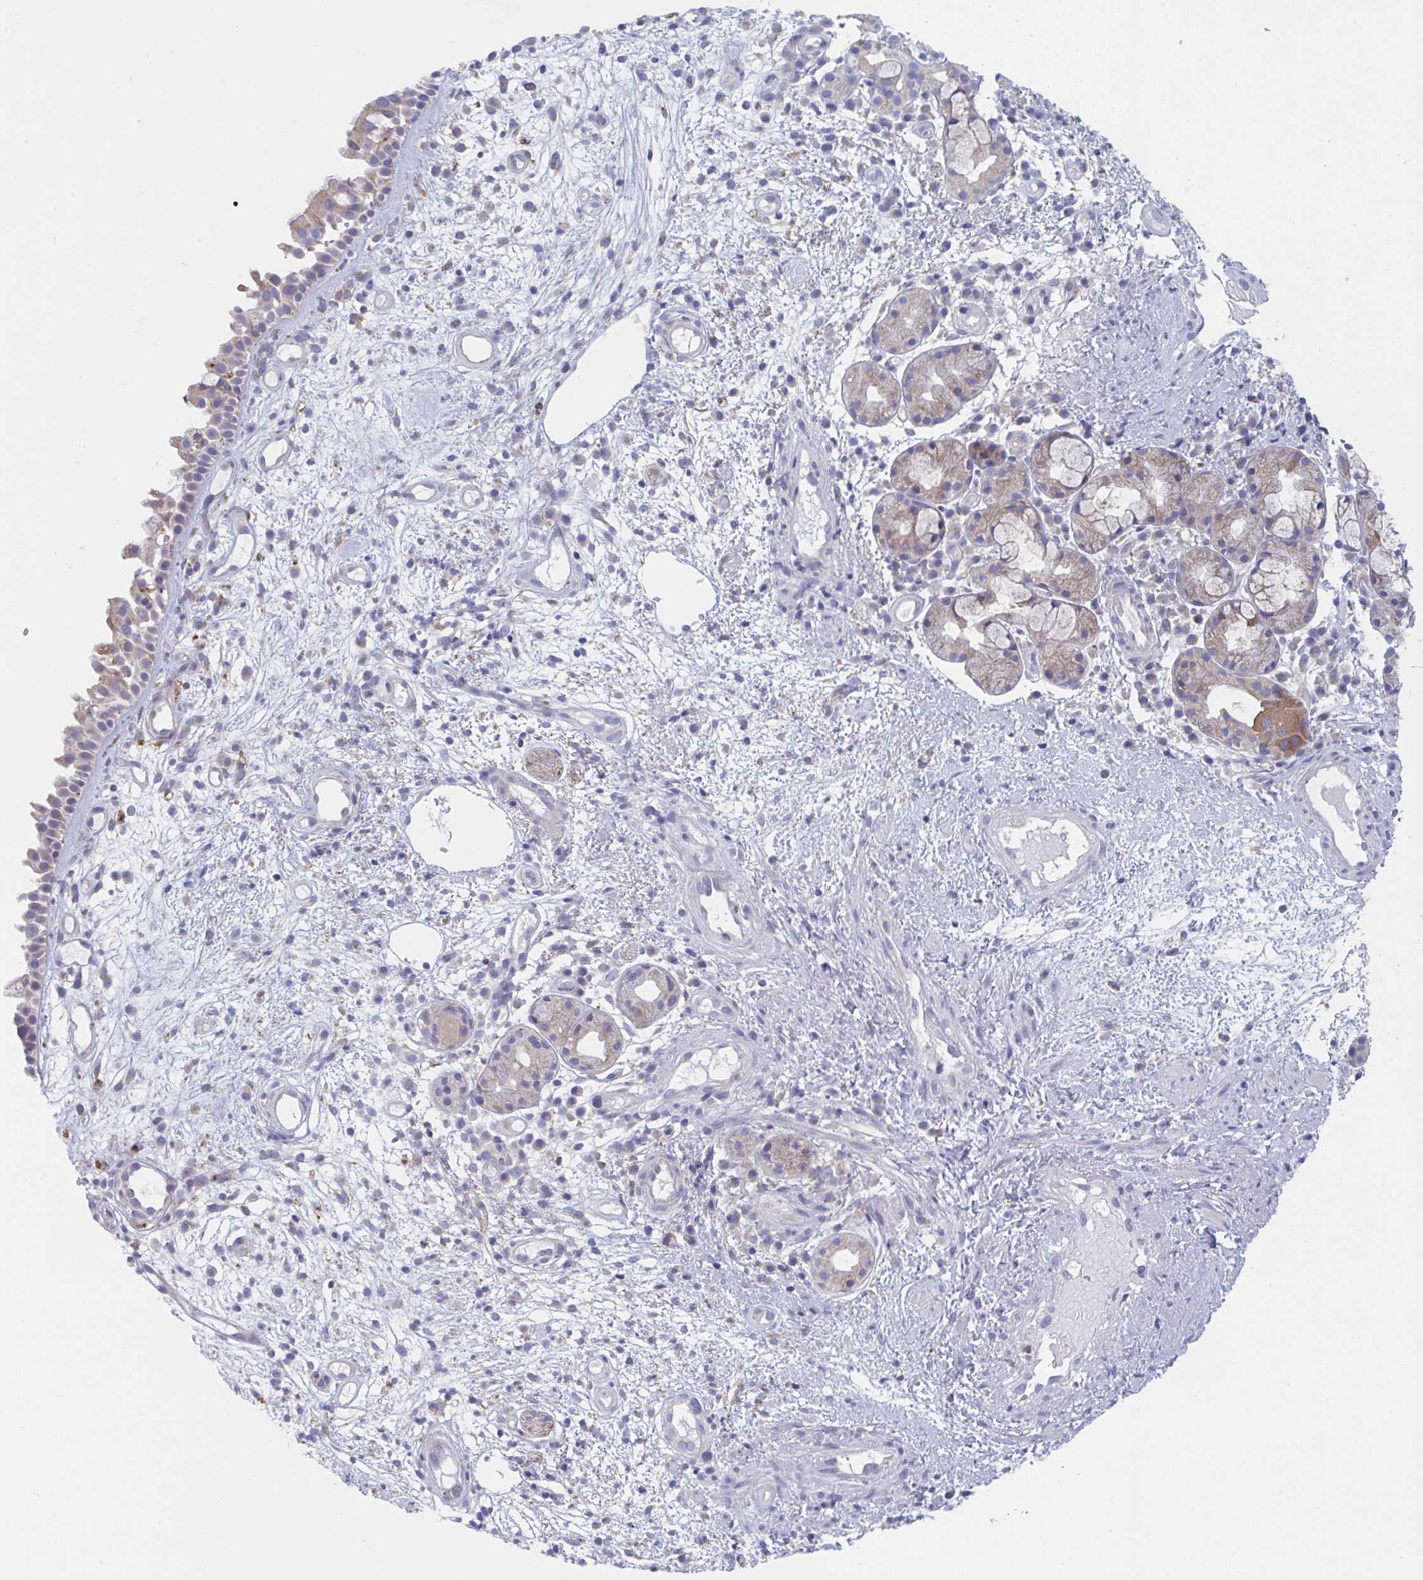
{"staining": {"intensity": "weak", "quantity": ">75%", "location": "cytoplasmic/membranous"}, "tissue": "nasopharynx", "cell_type": "Respiratory epithelial cells", "image_type": "normal", "snomed": [{"axis": "morphology", "description": "Normal tissue, NOS"}, {"axis": "morphology", "description": "Inflammation, NOS"}, {"axis": "topography", "description": "Nasopharynx"}], "caption": "Protein expression analysis of normal nasopharynx exhibits weak cytoplasmic/membranous staining in about >75% of respiratory epithelial cells.", "gene": "NIPSNAP1", "patient": {"sex": "male", "age": 54}}